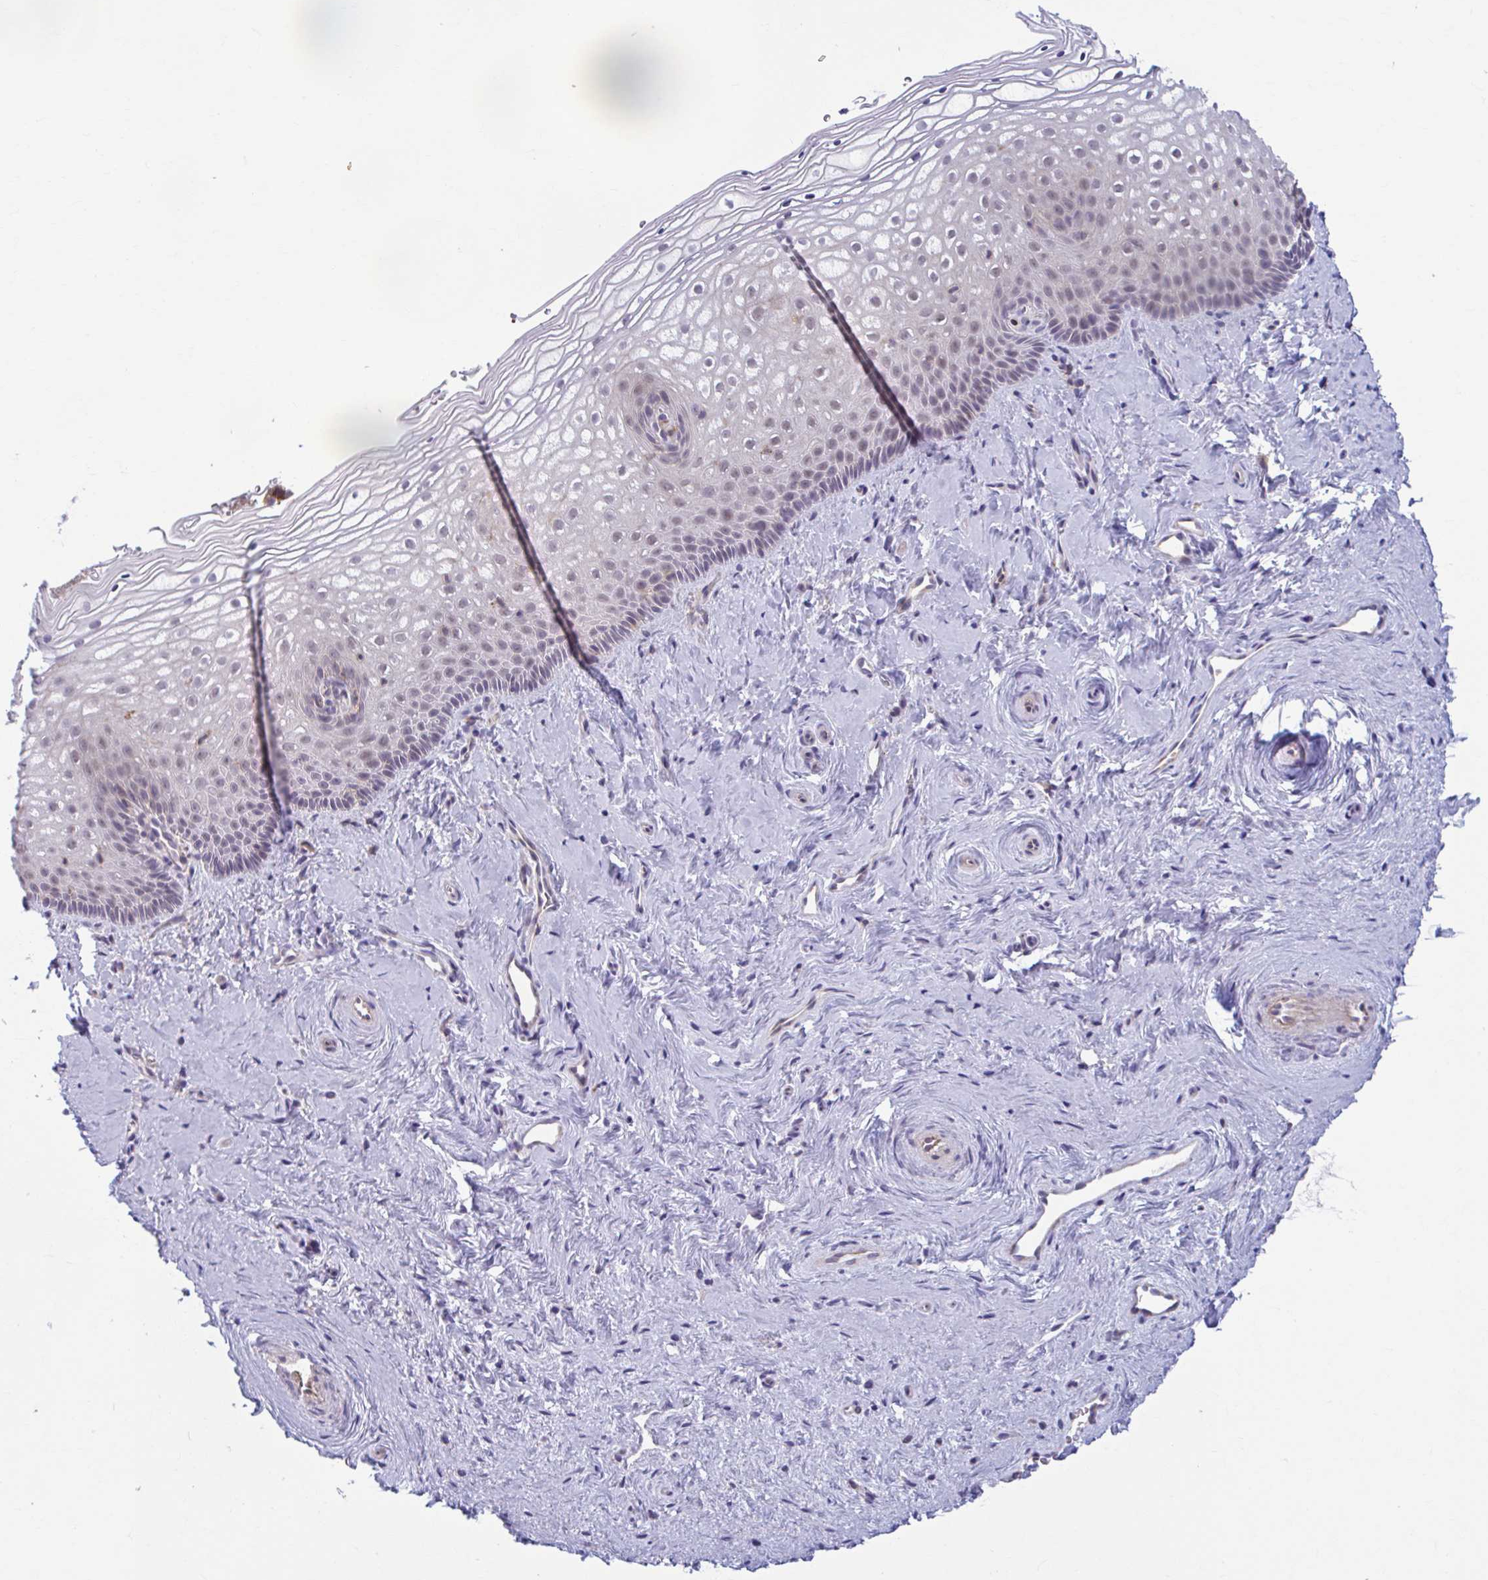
{"staining": {"intensity": "weak", "quantity": "<25%", "location": "cytoplasmic/membranous,nuclear"}, "tissue": "vagina", "cell_type": "Squamous epithelial cells", "image_type": "normal", "snomed": [{"axis": "morphology", "description": "Normal tissue, NOS"}, {"axis": "topography", "description": "Vagina"}], "caption": "DAB immunohistochemical staining of unremarkable human vagina reveals no significant expression in squamous epithelial cells. (Brightfield microscopy of DAB immunohistochemistry at high magnification).", "gene": "ADAT3", "patient": {"sex": "female", "age": 51}}